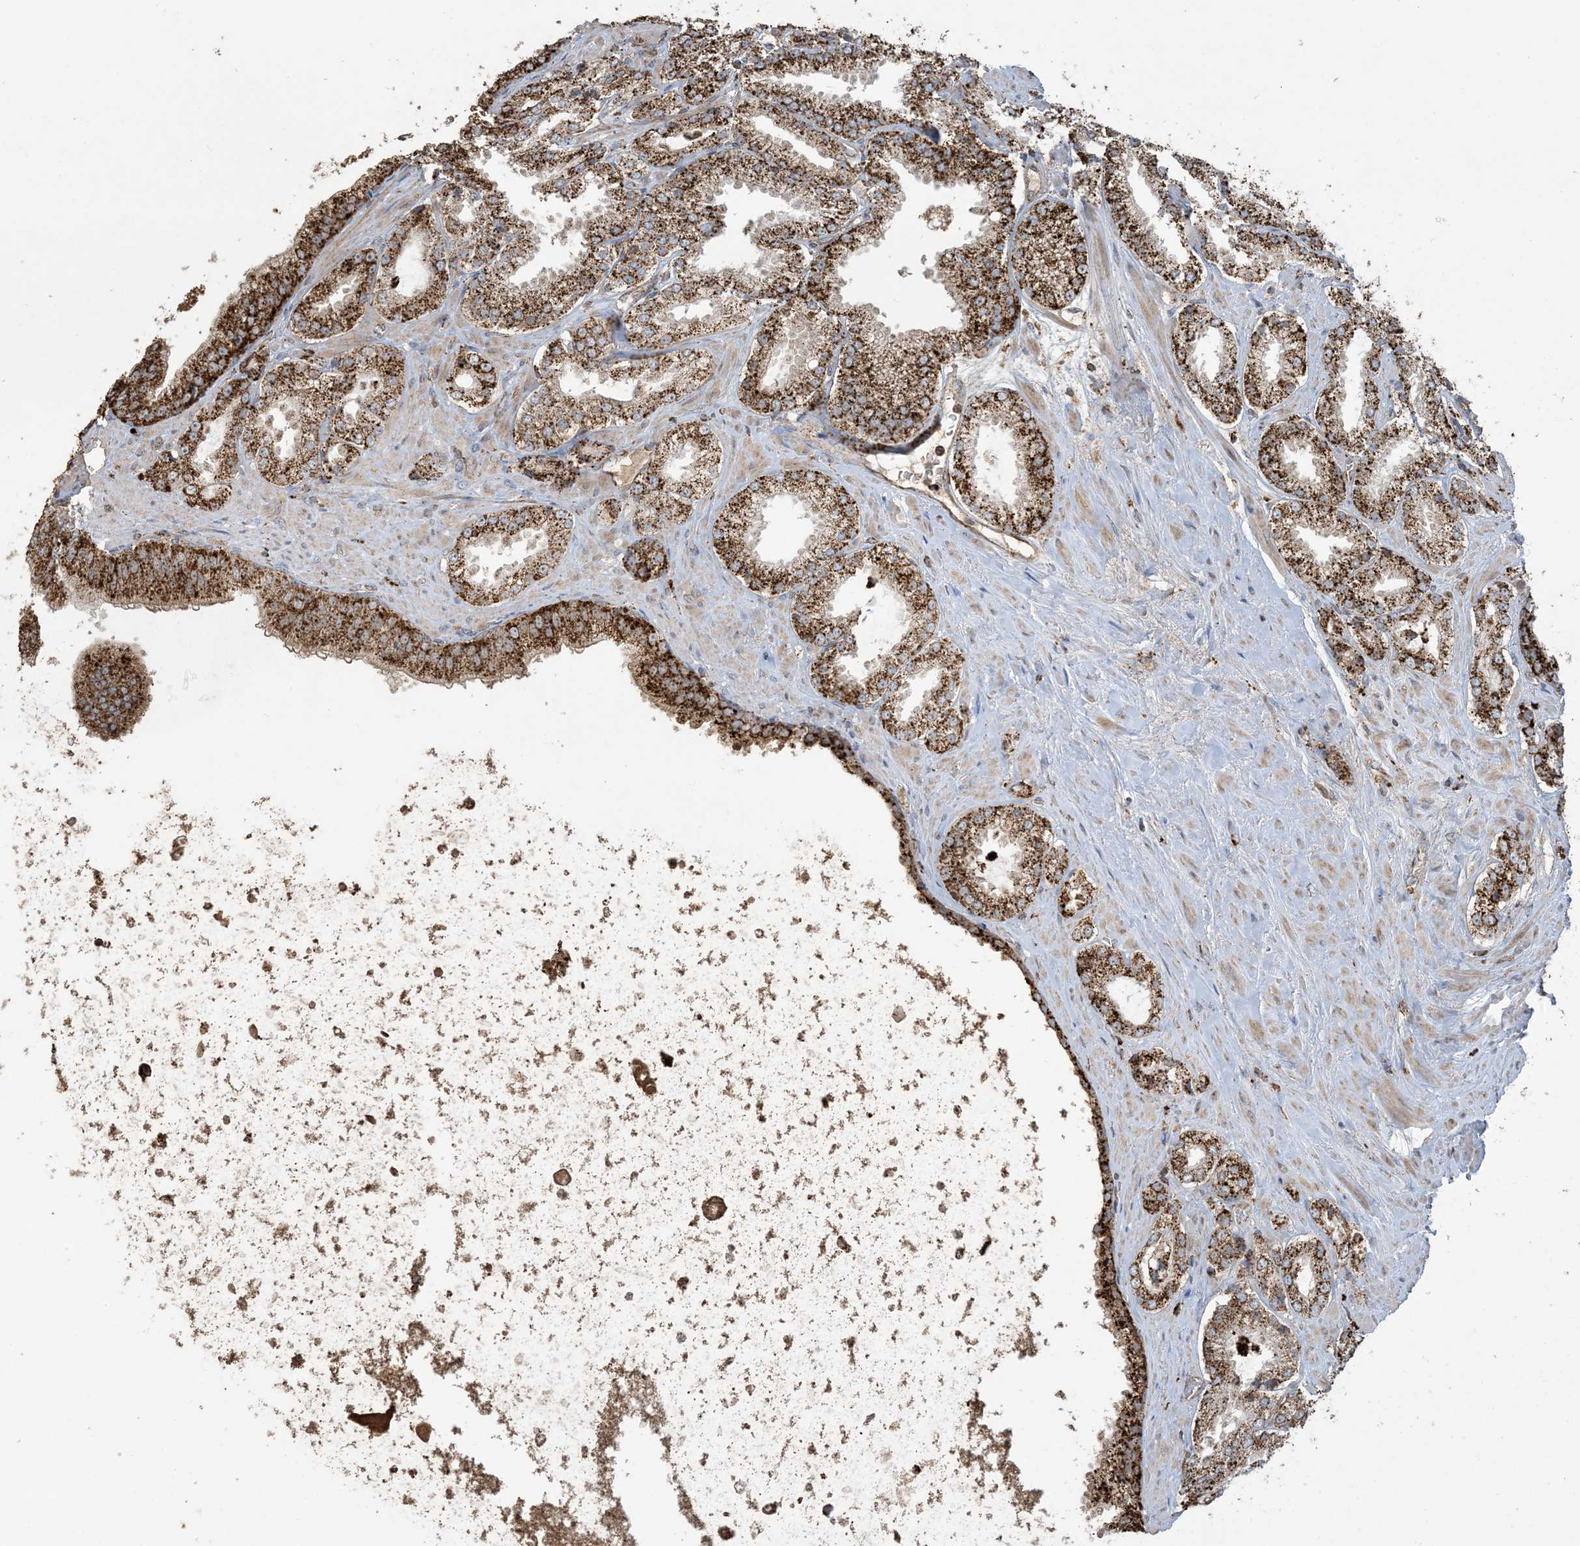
{"staining": {"intensity": "strong", "quantity": ">75%", "location": "cytoplasmic/membranous"}, "tissue": "prostate cancer", "cell_type": "Tumor cells", "image_type": "cancer", "snomed": [{"axis": "morphology", "description": "Adenocarcinoma, High grade"}, {"axis": "topography", "description": "Prostate"}], "caption": "IHC of prostate cancer displays high levels of strong cytoplasmic/membranous staining in about >75% of tumor cells.", "gene": "AGA", "patient": {"sex": "male", "age": 73}}